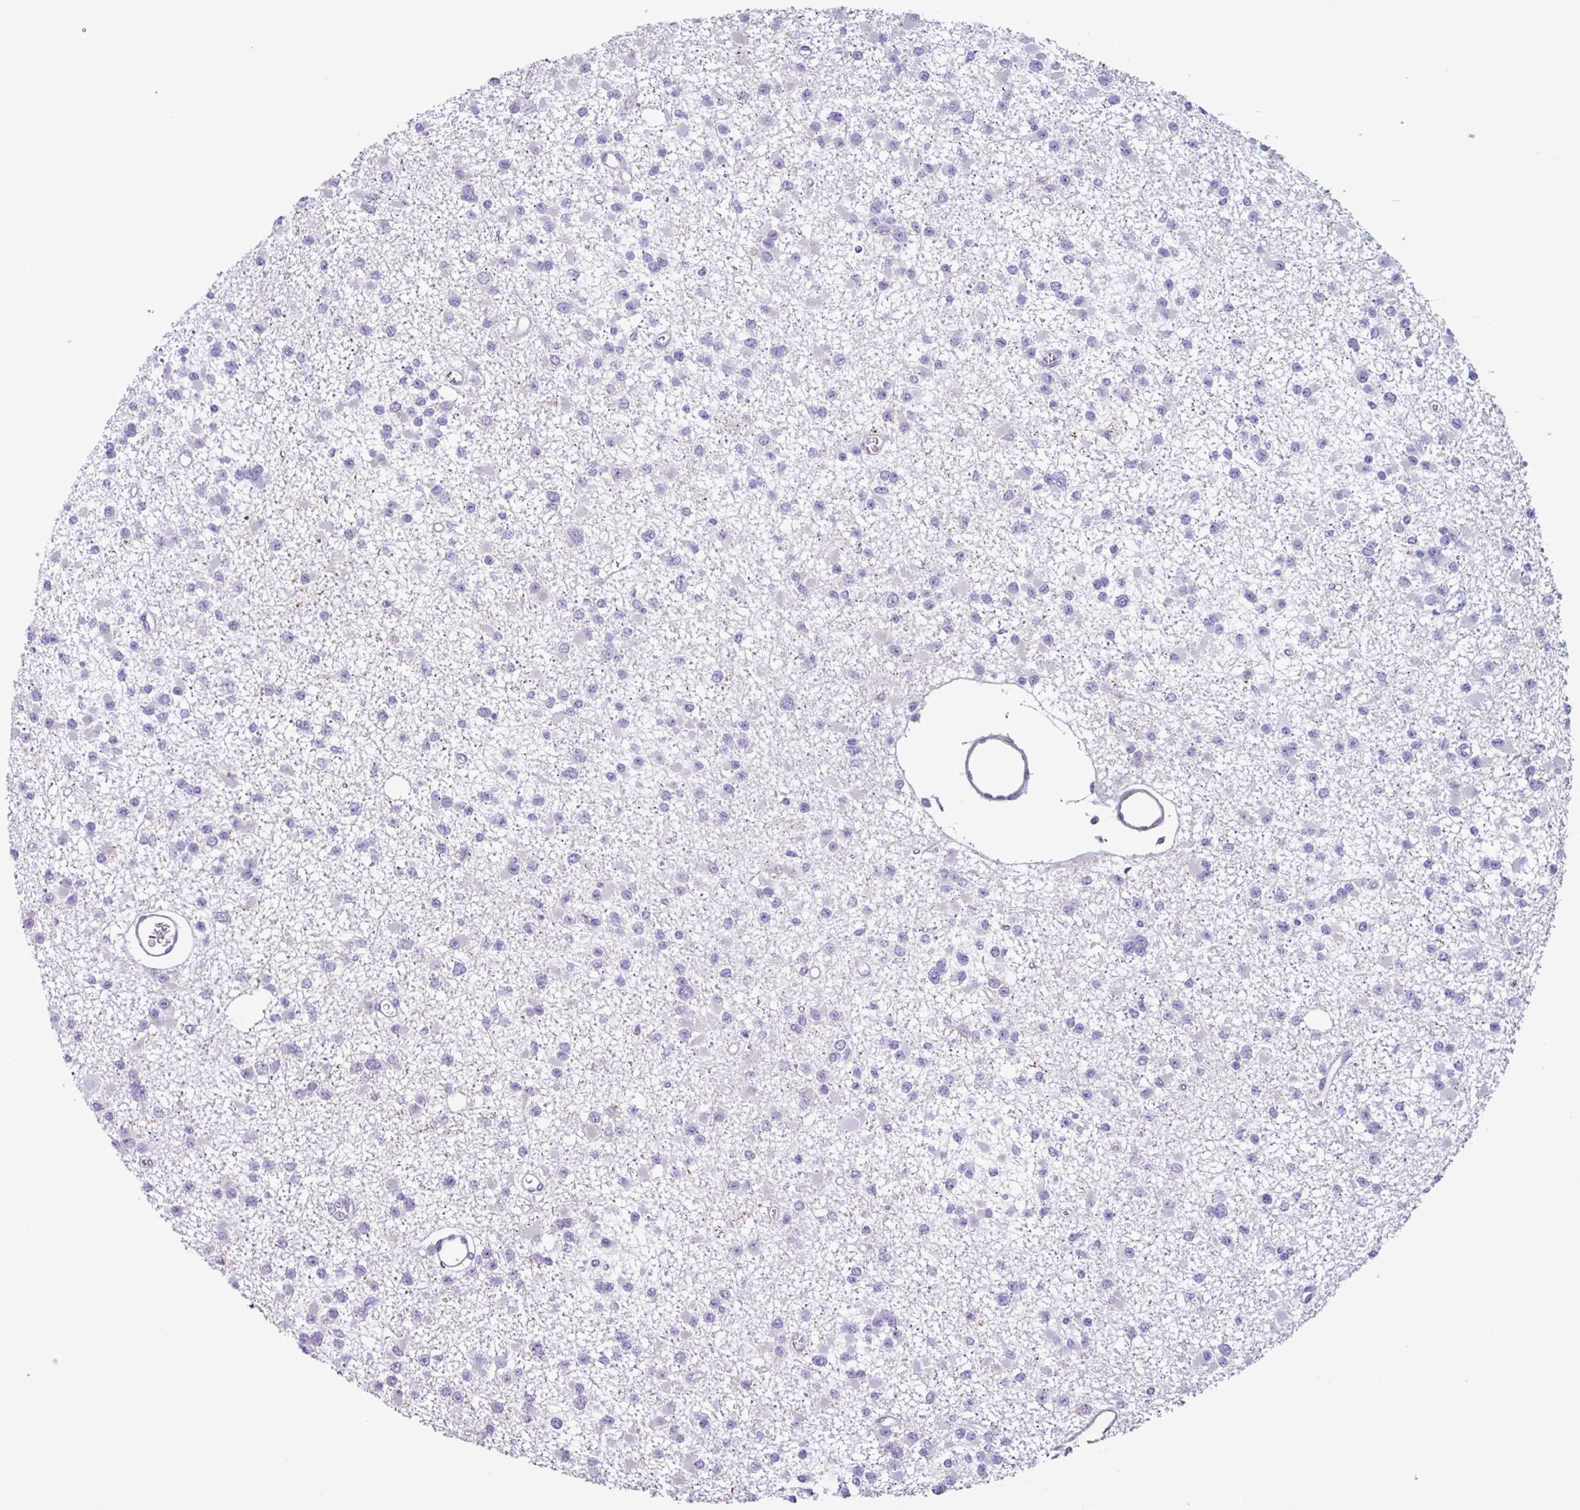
{"staining": {"intensity": "negative", "quantity": "none", "location": "none"}, "tissue": "glioma", "cell_type": "Tumor cells", "image_type": "cancer", "snomed": [{"axis": "morphology", "description": "Glioma, malignant, Low grade"}, {"axis": "topography", "description": "Brain"}], "caption": "DAB immunohistochemical staining of human malignant glioma (low-grade) demonstrates no significant staining in tumor cells.", "gene": "OTX1", "patient": {"sex": "female", "age": 22}}